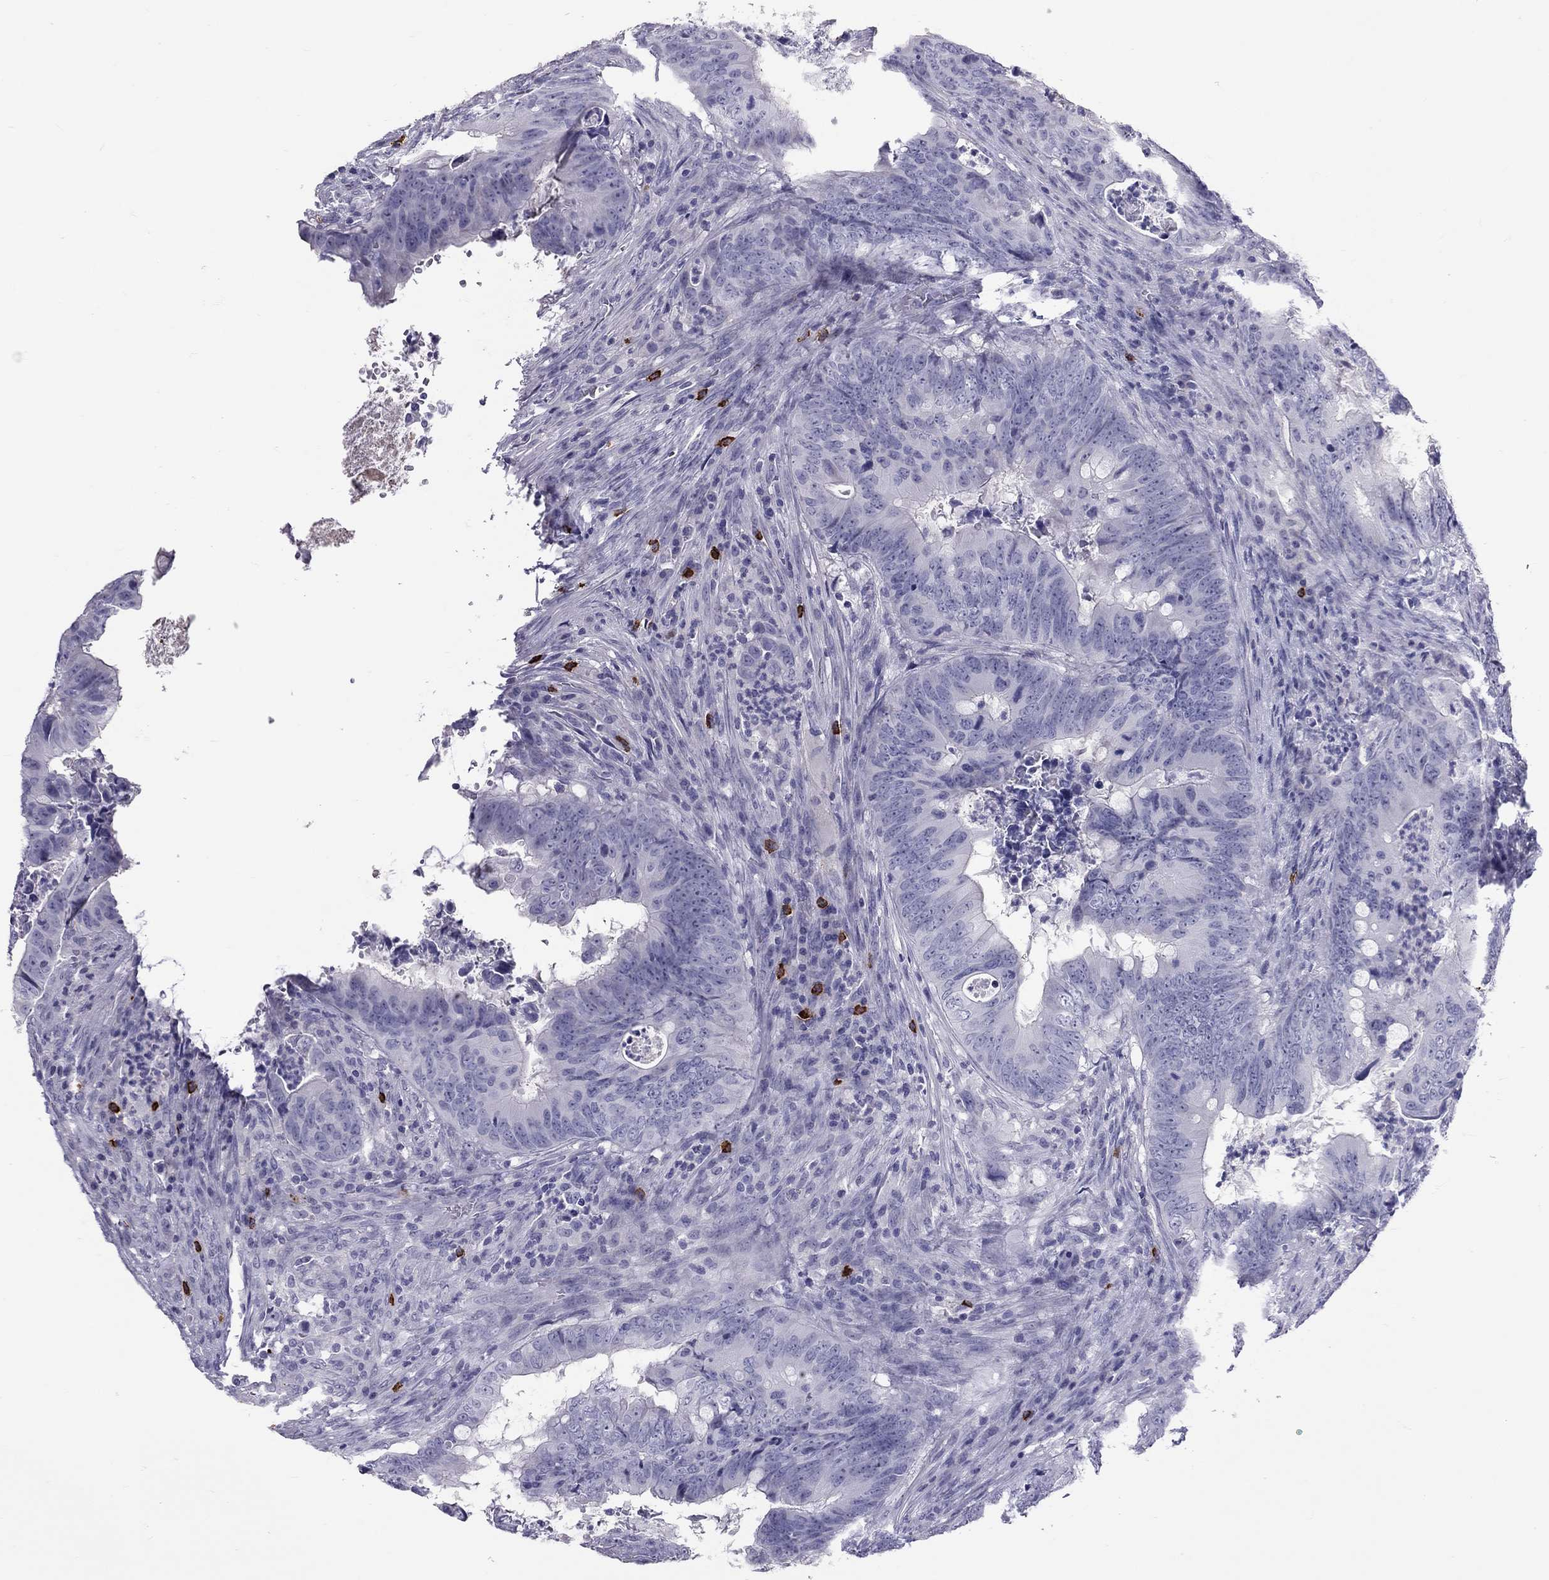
{"staining": {"intensity": "negative", "quantity": "none", "location": "none"}, "tissue": "colorectal cancer", "cell_type": "Tumor cells", "image_type": "cancer", "snomed": [{"axis": "morphology", "description": "Adenocarcinoma, NOS"}, {"axis": "topography", "description": "Colon"}], "caption": "Protein analysis of adenocarcinoma (colorectal) shows no significant staining in tumor cells.", "gene": "IL17REL", "patient": {"sex": "female", "age": 82}}